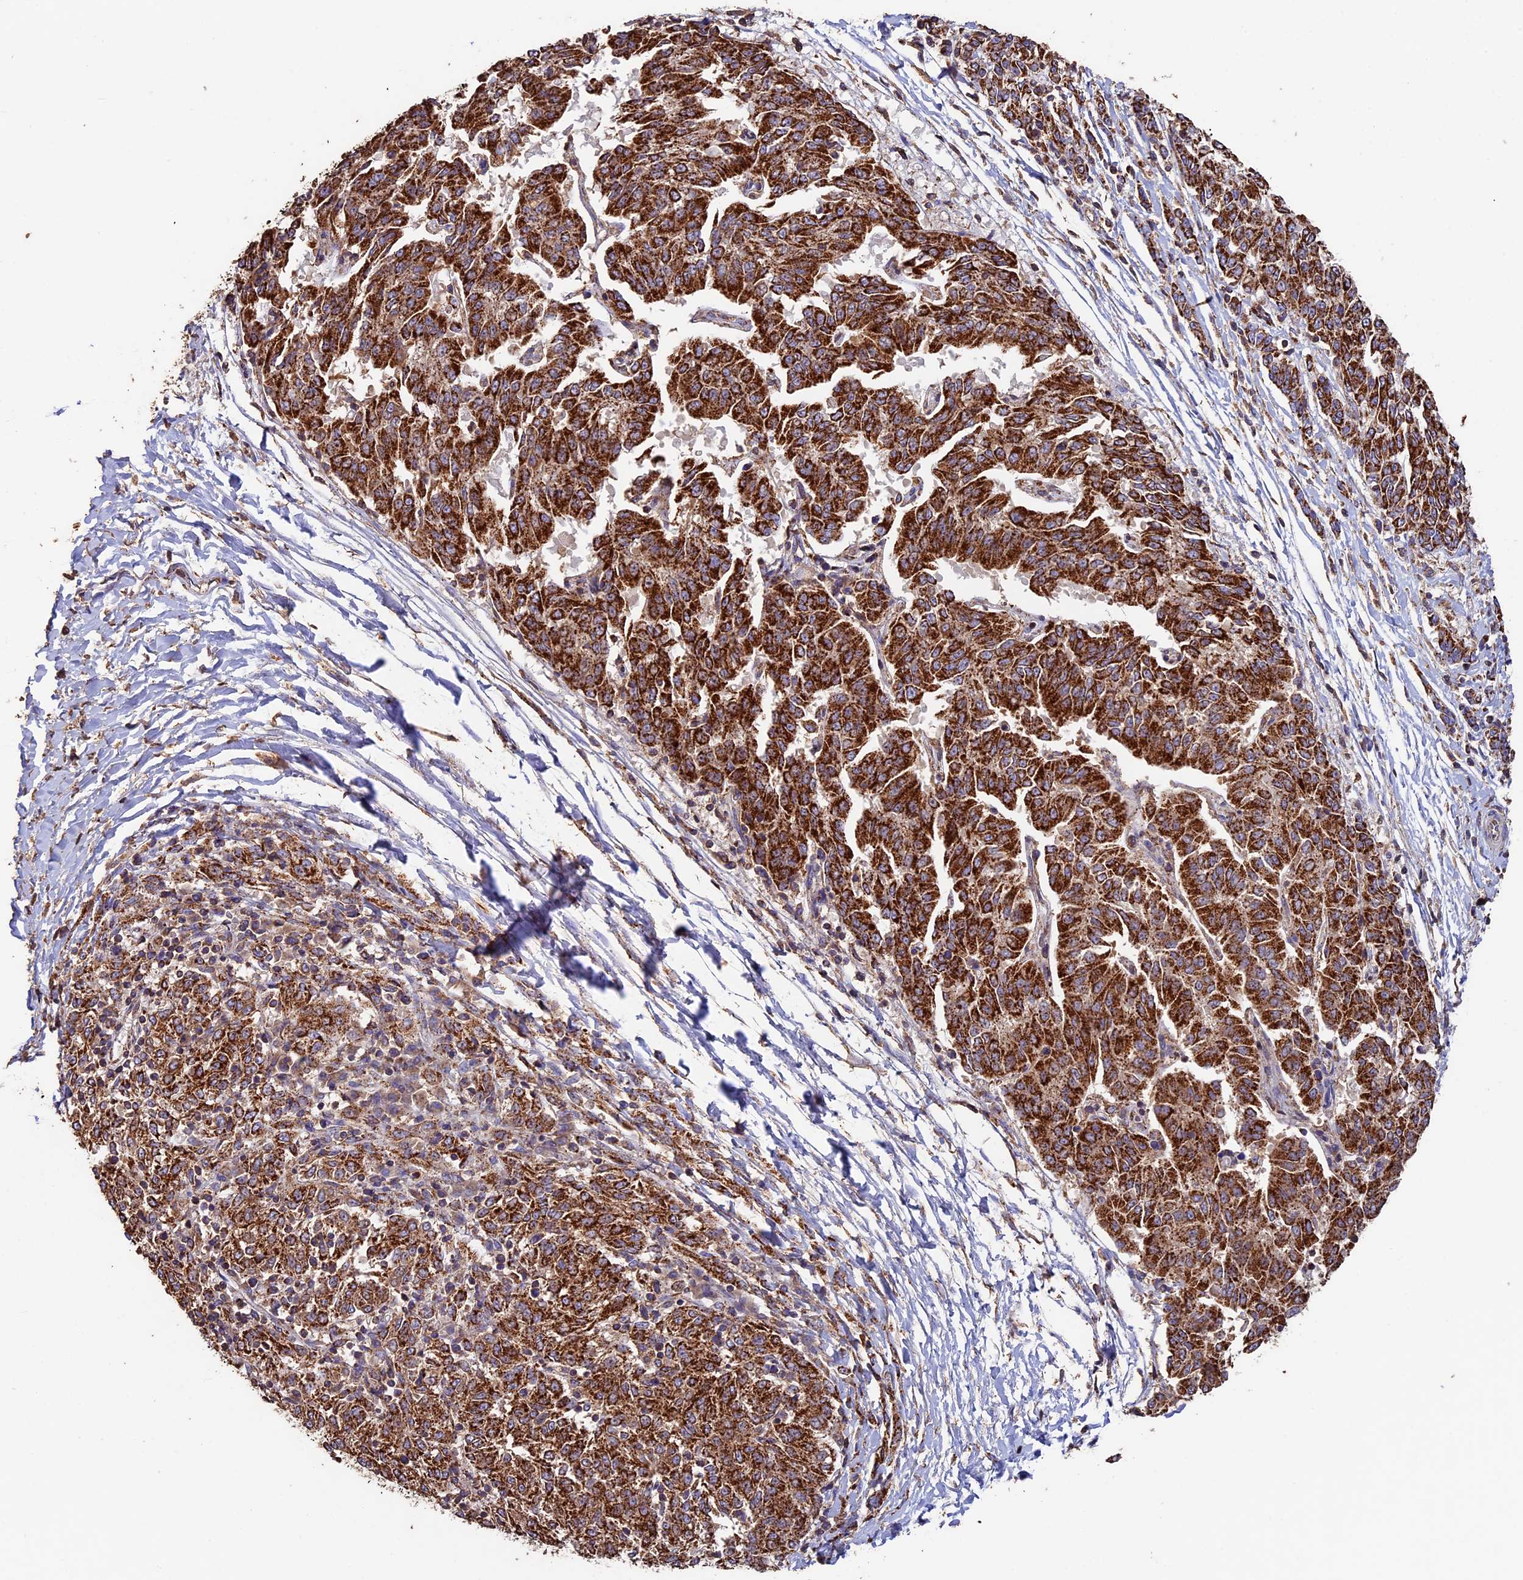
{"staining": {"intensity": "strong", "quantity": ">75%", "location": "cytoplasmic/membranous"}, "tissue": "melanoma", "cell_type": "Tumor cells", "image_type": "cancer", "snomed": [{"axis": "morphology", "description": "Malignant melanoma, NOS"}, {"axis": "topography", "description": "Skin"}], "caption": "Immunohistochemical staining of melanoma demonstrates strong cytoplasmic/membranous protein positivity in about >75% of tumor cells. (IHC, brightfield microscopy, high magnification).", "gene": "ADAT1", "patient": {"sex": "female", "age": 72}}